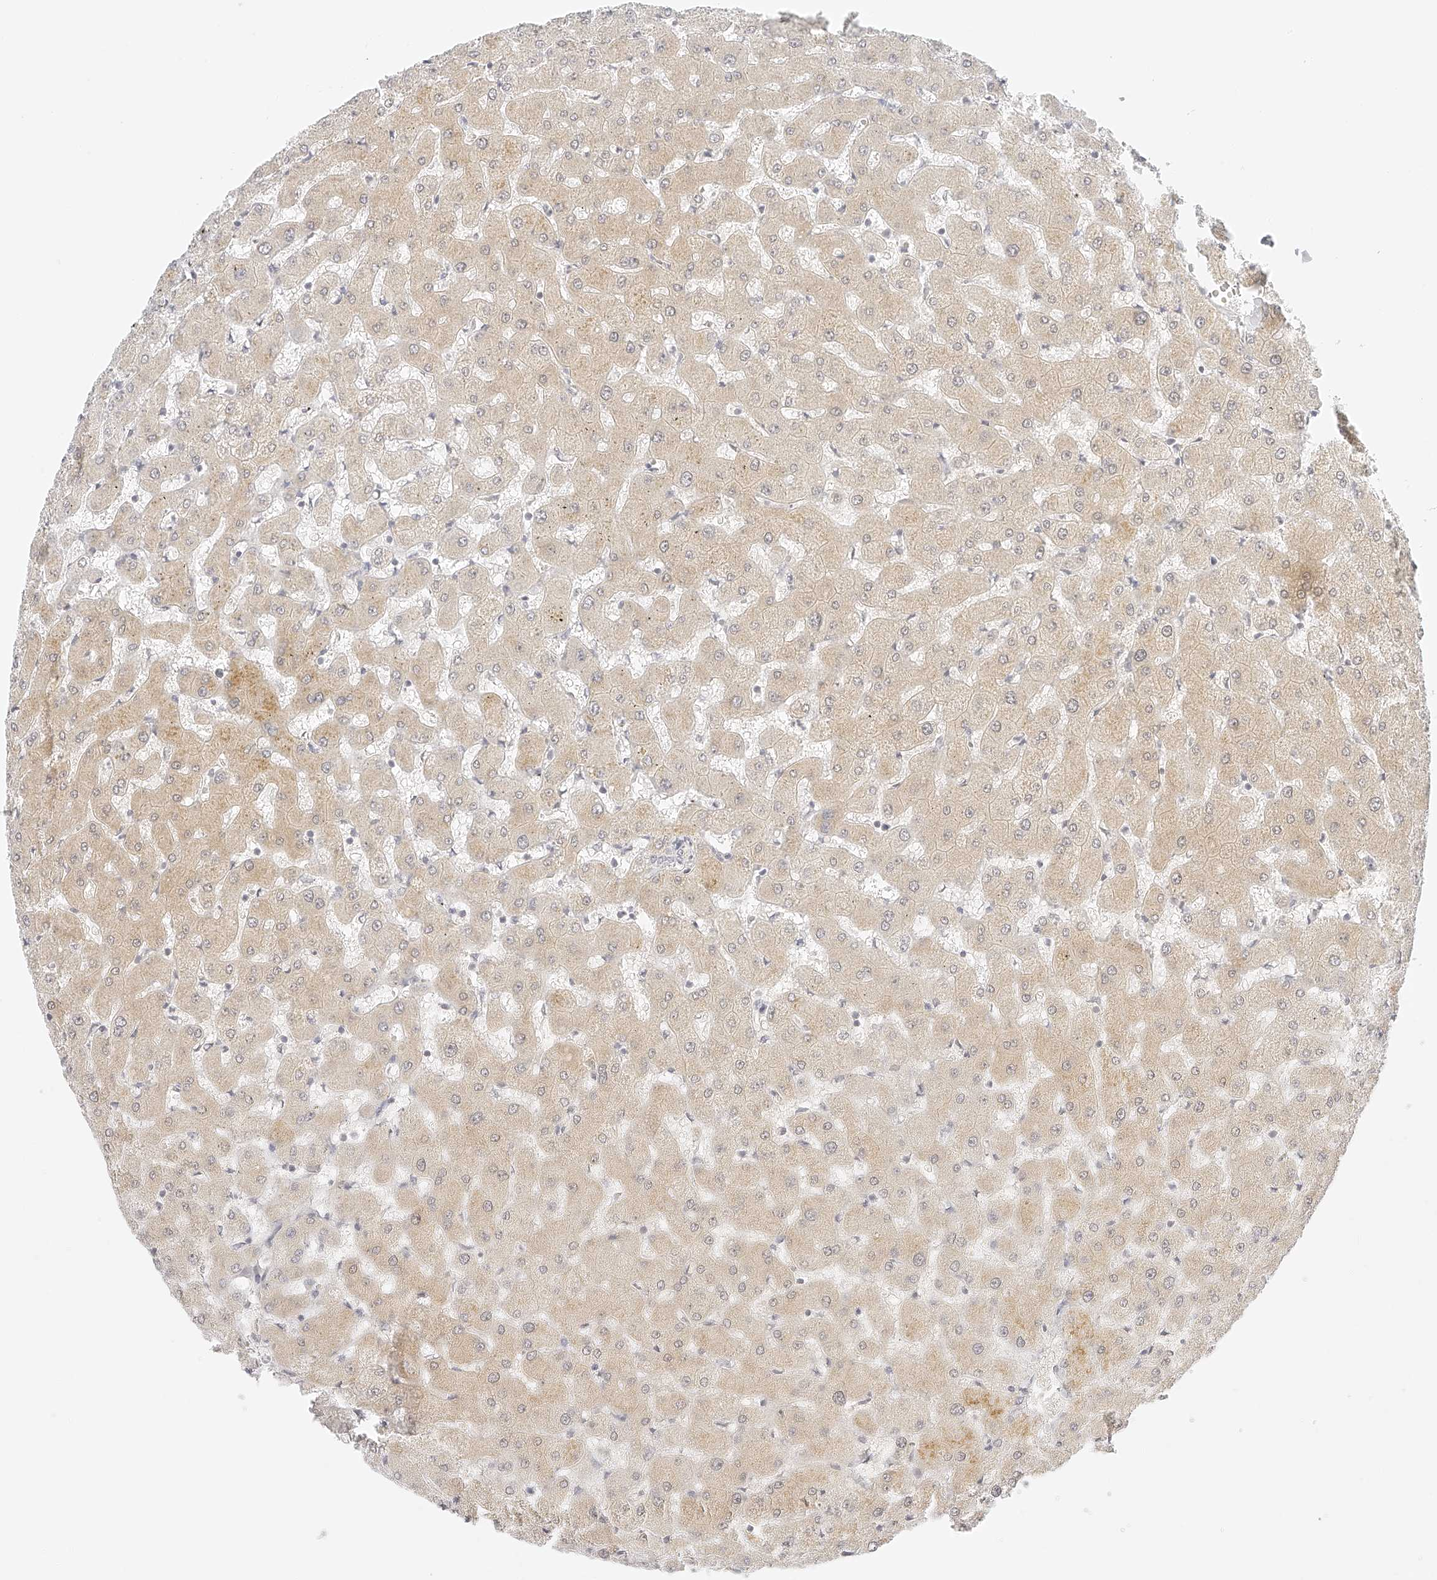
{"staining": {"intensity": "negative", "quantity": "none", "location": "none"}, "tissue": "liver", "cell_type": "Cholangiocytes", "image_type": "normal", "snomed": [{"axis": "morphology", "description": "Normal tissue, NOS"}, {"axis": "topography", "description": "Liver"}], "caption": "Human liver stained for a protein using IHC displays no staining in cholangiocytes.", "gene": "ZFP69", "patient": {"sex": "female", "age": 63}}